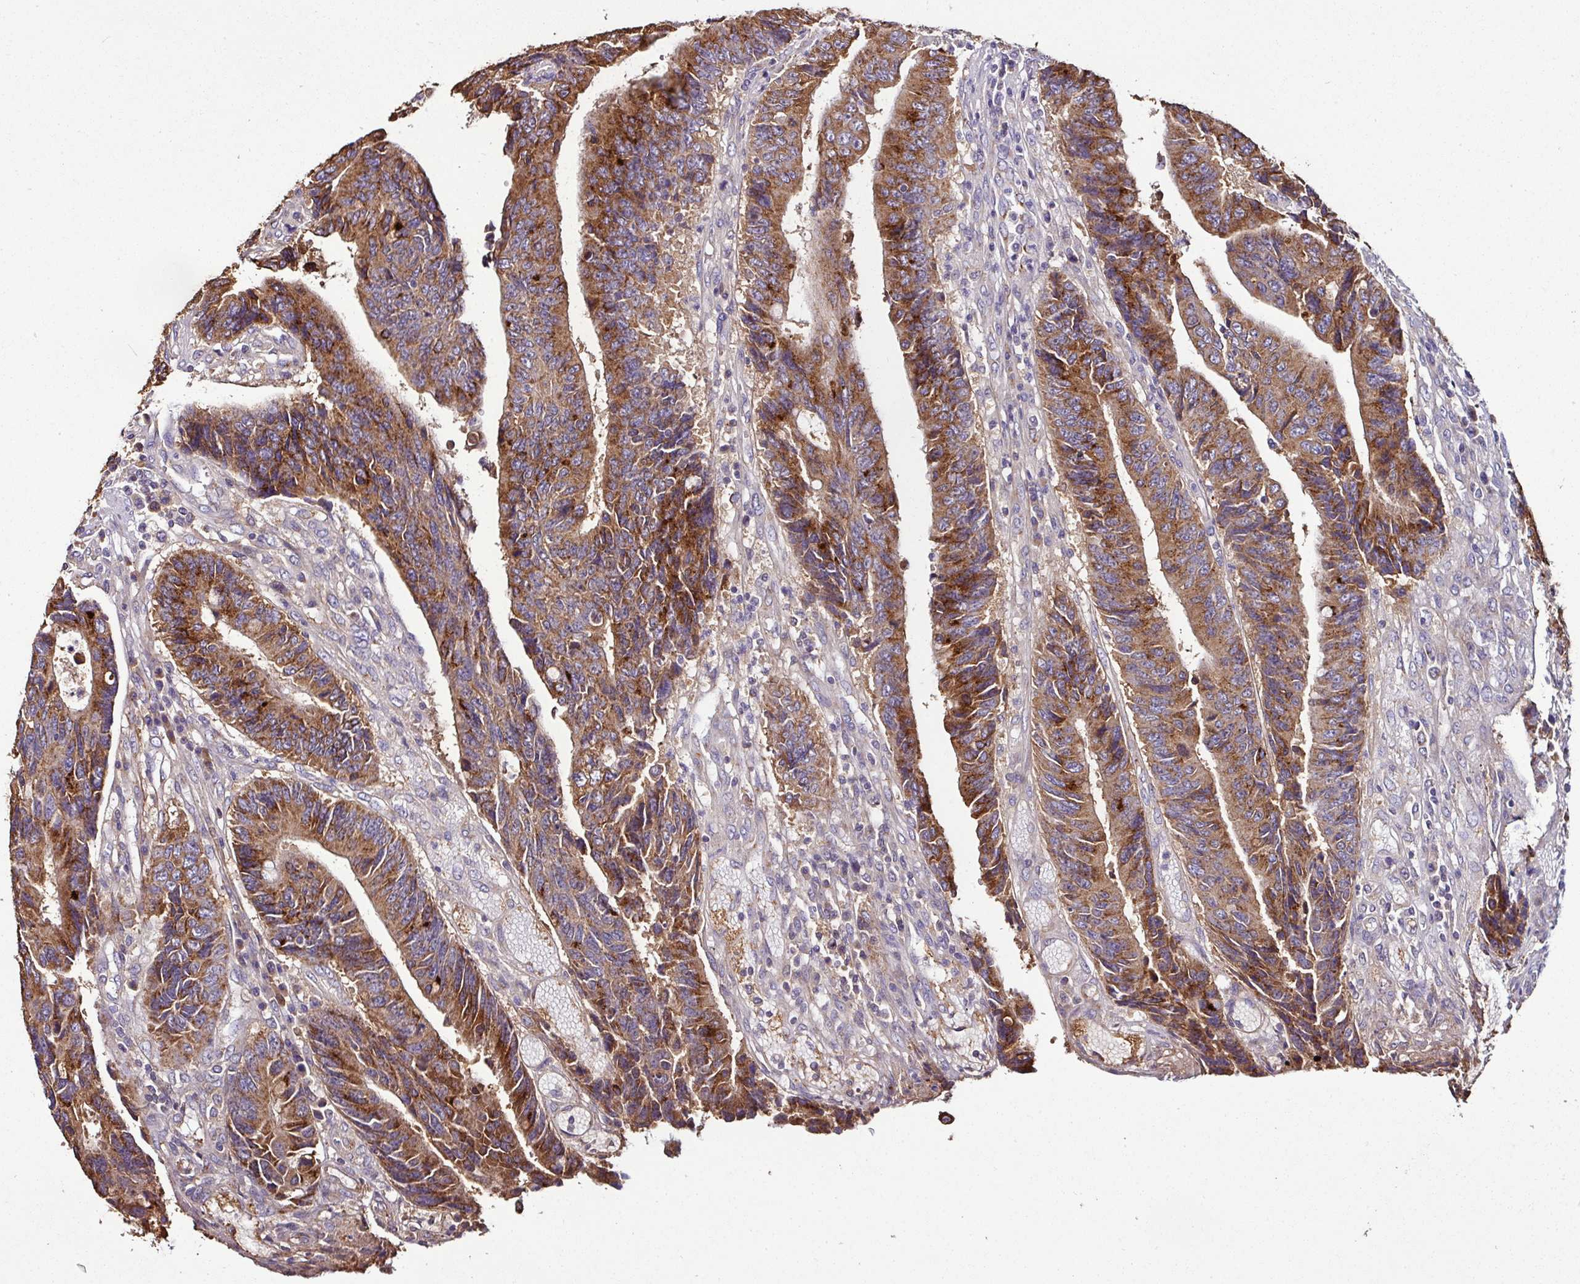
{"staining": {"intensity": "strong", "quantity": ">75%", "location": "cytoplasmic/membranous"}, "tissue": "colorectal cancer", "cell_type": "Tumor cells", "image_type": "cancer", "snomed": [{"axis": "morphology", "description": "Adenocarcinoma, NOS"}, {"axis": "topography", "description": "Rectum"}], "caption": "Colorectal cancer (adenocarcinoma) stained with DAB IHC shows high levels of strong cytoplasmic/membranous expression in about >75% of tumor cells.", "gene": "CPD", "patient": {"sex": "male", "age": 84}}